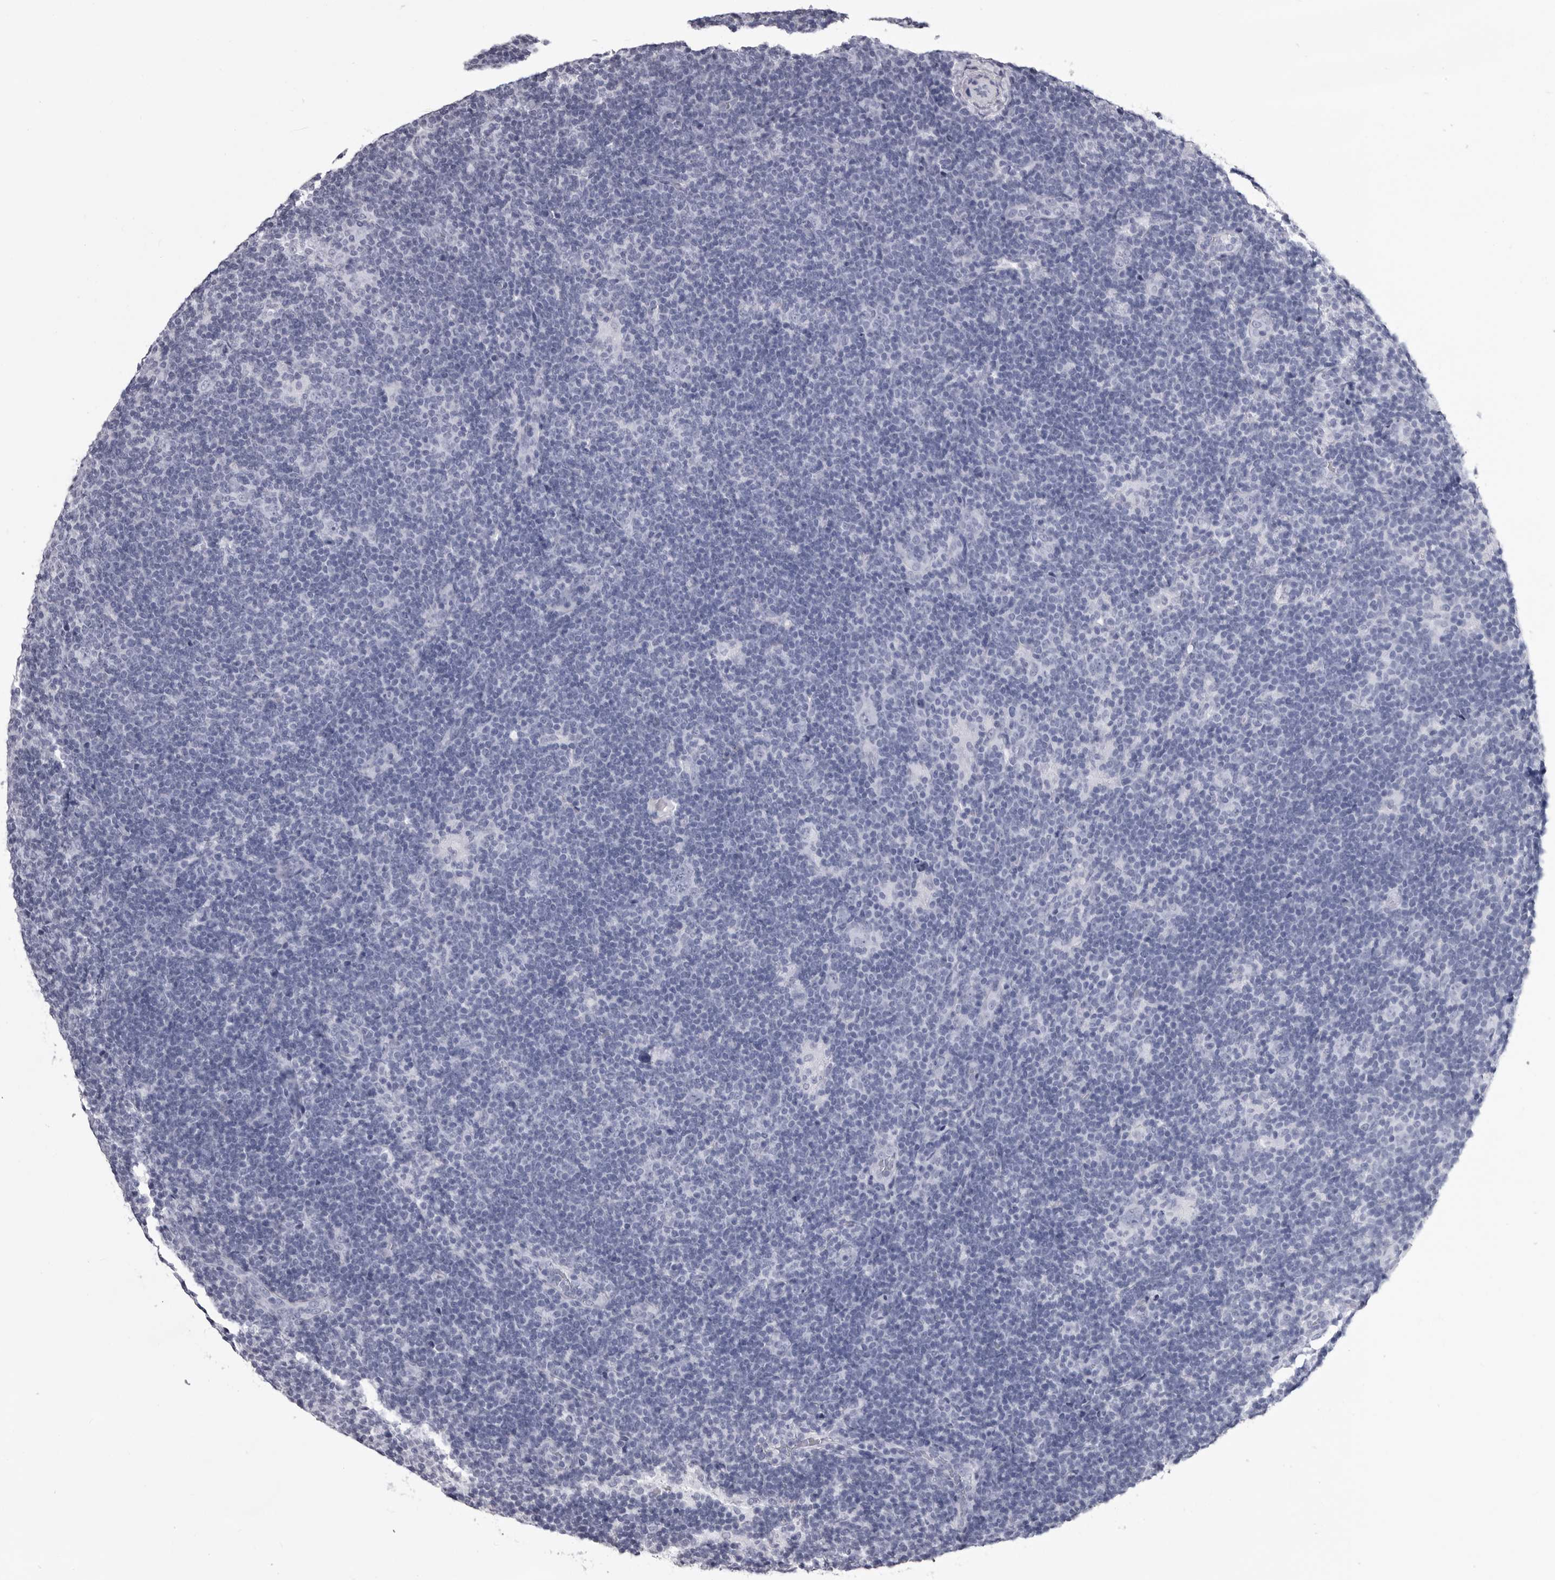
{"staining": {"intensity": "negative", "quantity": "none", "location": "none"}, "tissue": "lymphoma", "cell_type": "Tumor cells", "image_type": "cancer", "snomed": [{"axis": "morphology", "description": "Hodgkin's disease, NOS"}, {"axis": "topography", "description": "Lymph node"}], "caption": "Immunohistochemical staining of human Hodgkin's disease demonstrates no significant staining in tumor cells.", "gene": "LGALS4", "patient": {"sex": "female", "age": 57}}